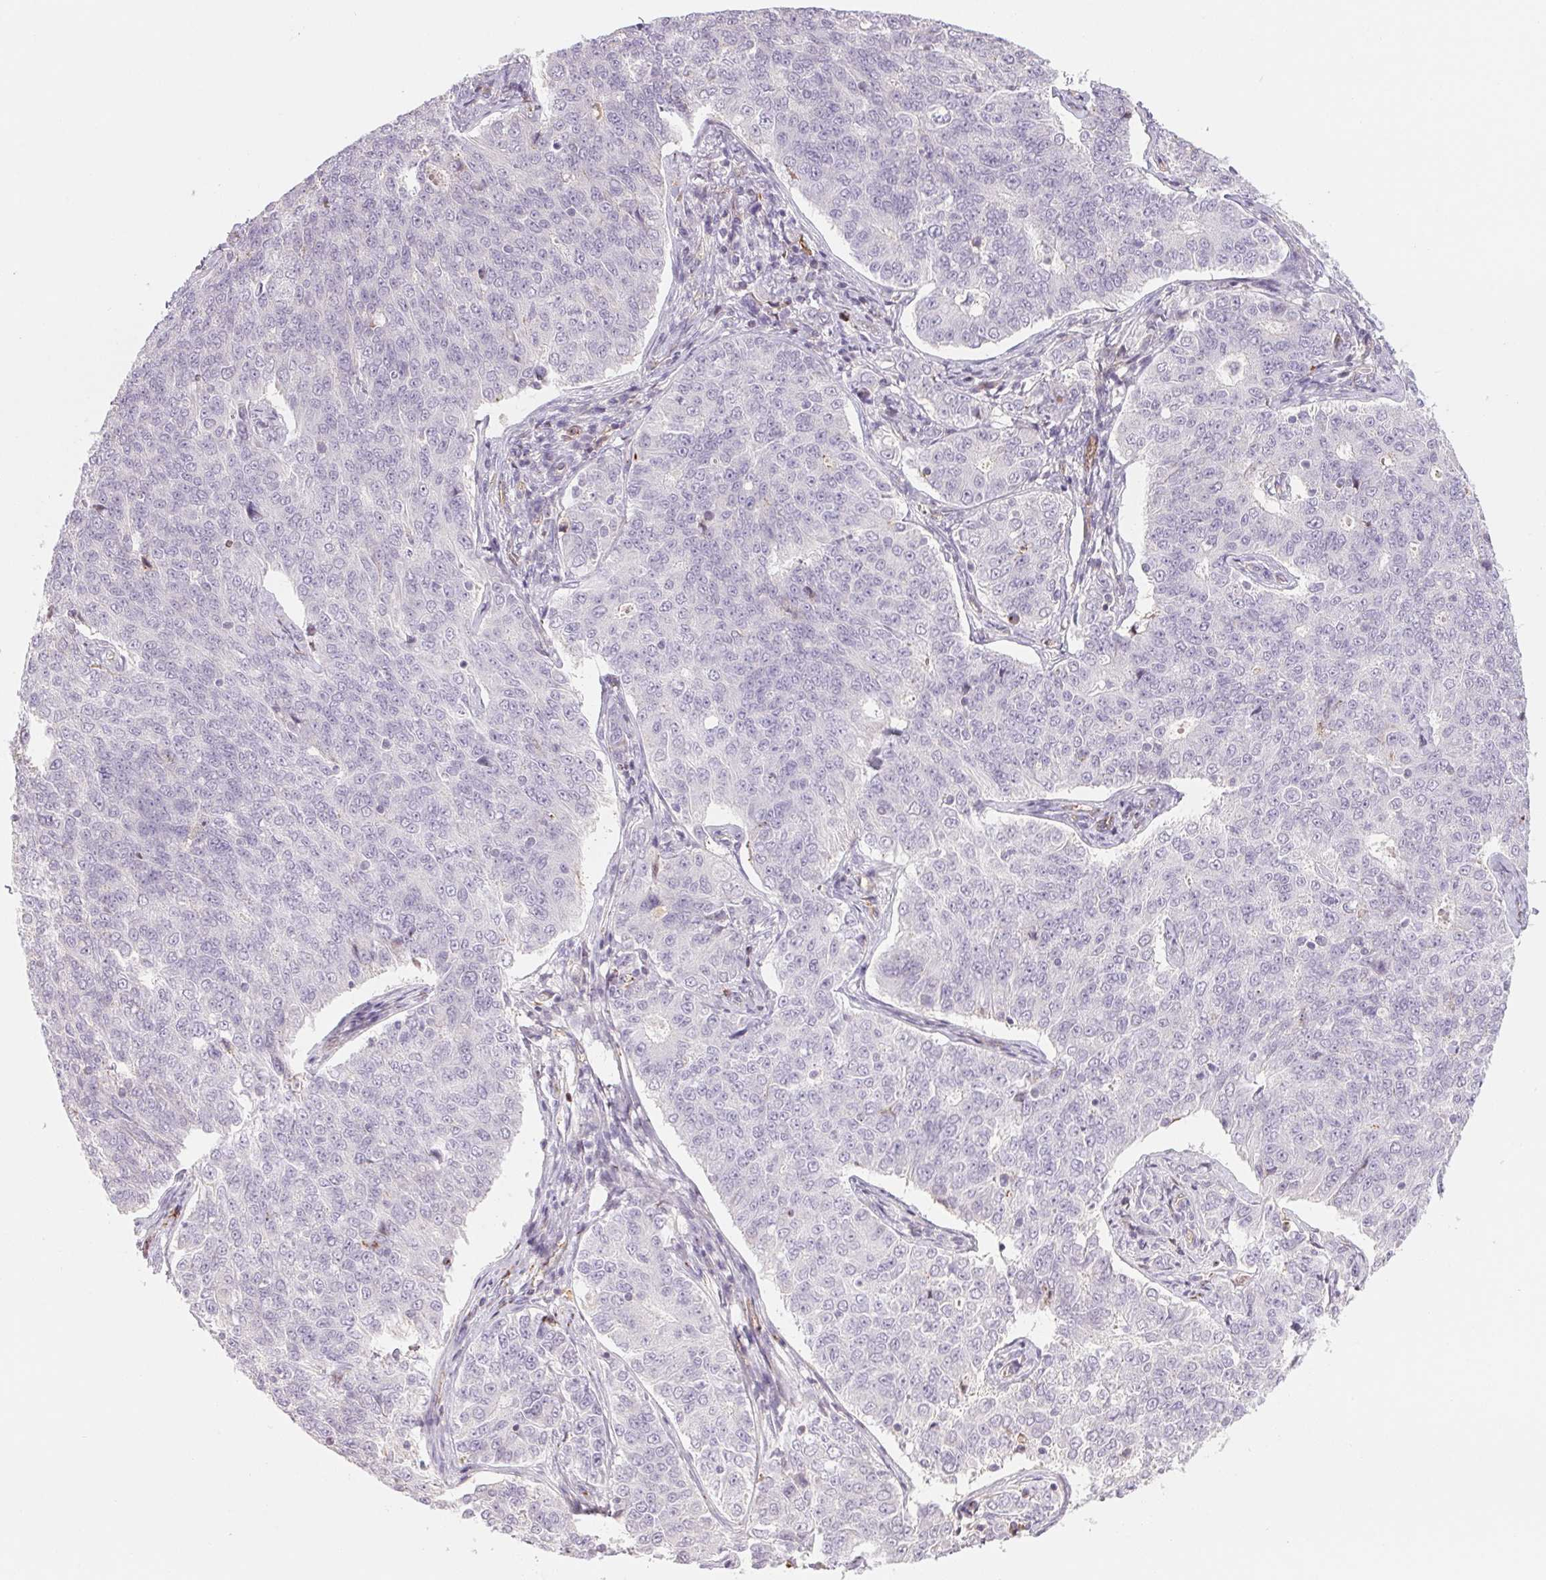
{"staining": {"intensity": "negative", "quantity": "none", "location": "none"}, "tissue": "endometrial cancer", "cell_type": "Tumor cells", "image_type": "cancer", "snomed": [{"axis": "morphology", "description": "Adenocarcinoma, NOS"}, {"axis": "topography", "description": "Endometrium"}], "caption": "Tumor cells show no significant staining in endometrial adenocarcinoma. (Stains: DAB (3,3'-diaminobenzidine) immunohistochemistry (IHC) with hematoxylin counter stain, Microscopy: brightfield microscopy at high magnification).", "gene": "ANKRD13B", "patient": {"sex": "female", "age": 43}}